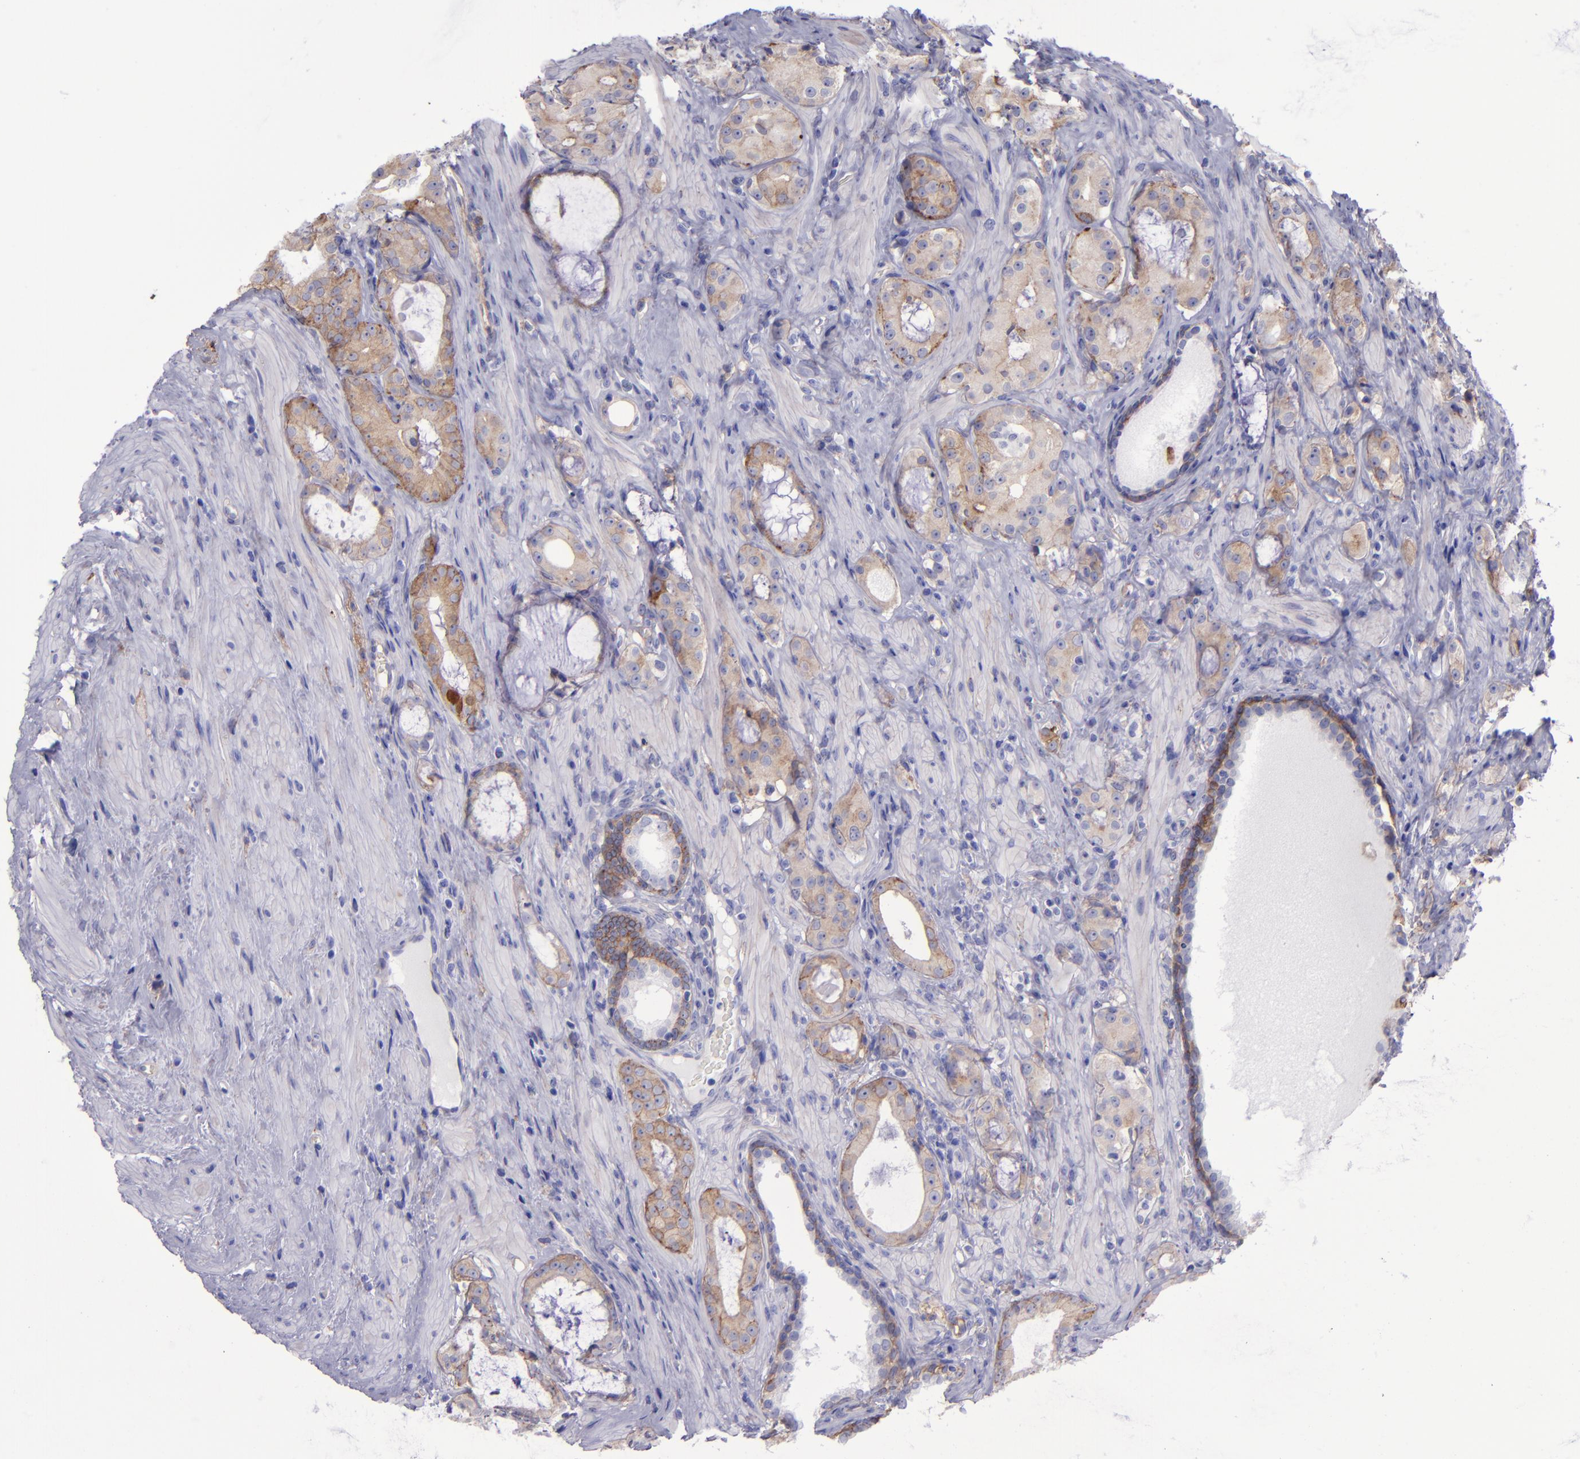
{"staining": {"intensity": "weak", "quantity": ">75%", "location": "cytoplasmic/membranous"}, "tissue": "prostate cancer", "cell_type": "Tumor cells", "image_type": "cancer", "snomed": [{"axis": "morphology", "description": "Adenocarcinoma, Medium grade"}, {"axis": "topography", "description": "Prostate"}], "caption": "Tumor cells reveal weak cytoplasmic/membranous expression in approximately >75% of cells in prostate adenocarcinoma (medium-grade).", "gene": "ITGAV", "patient": {"sex": "male", "age": 73}}